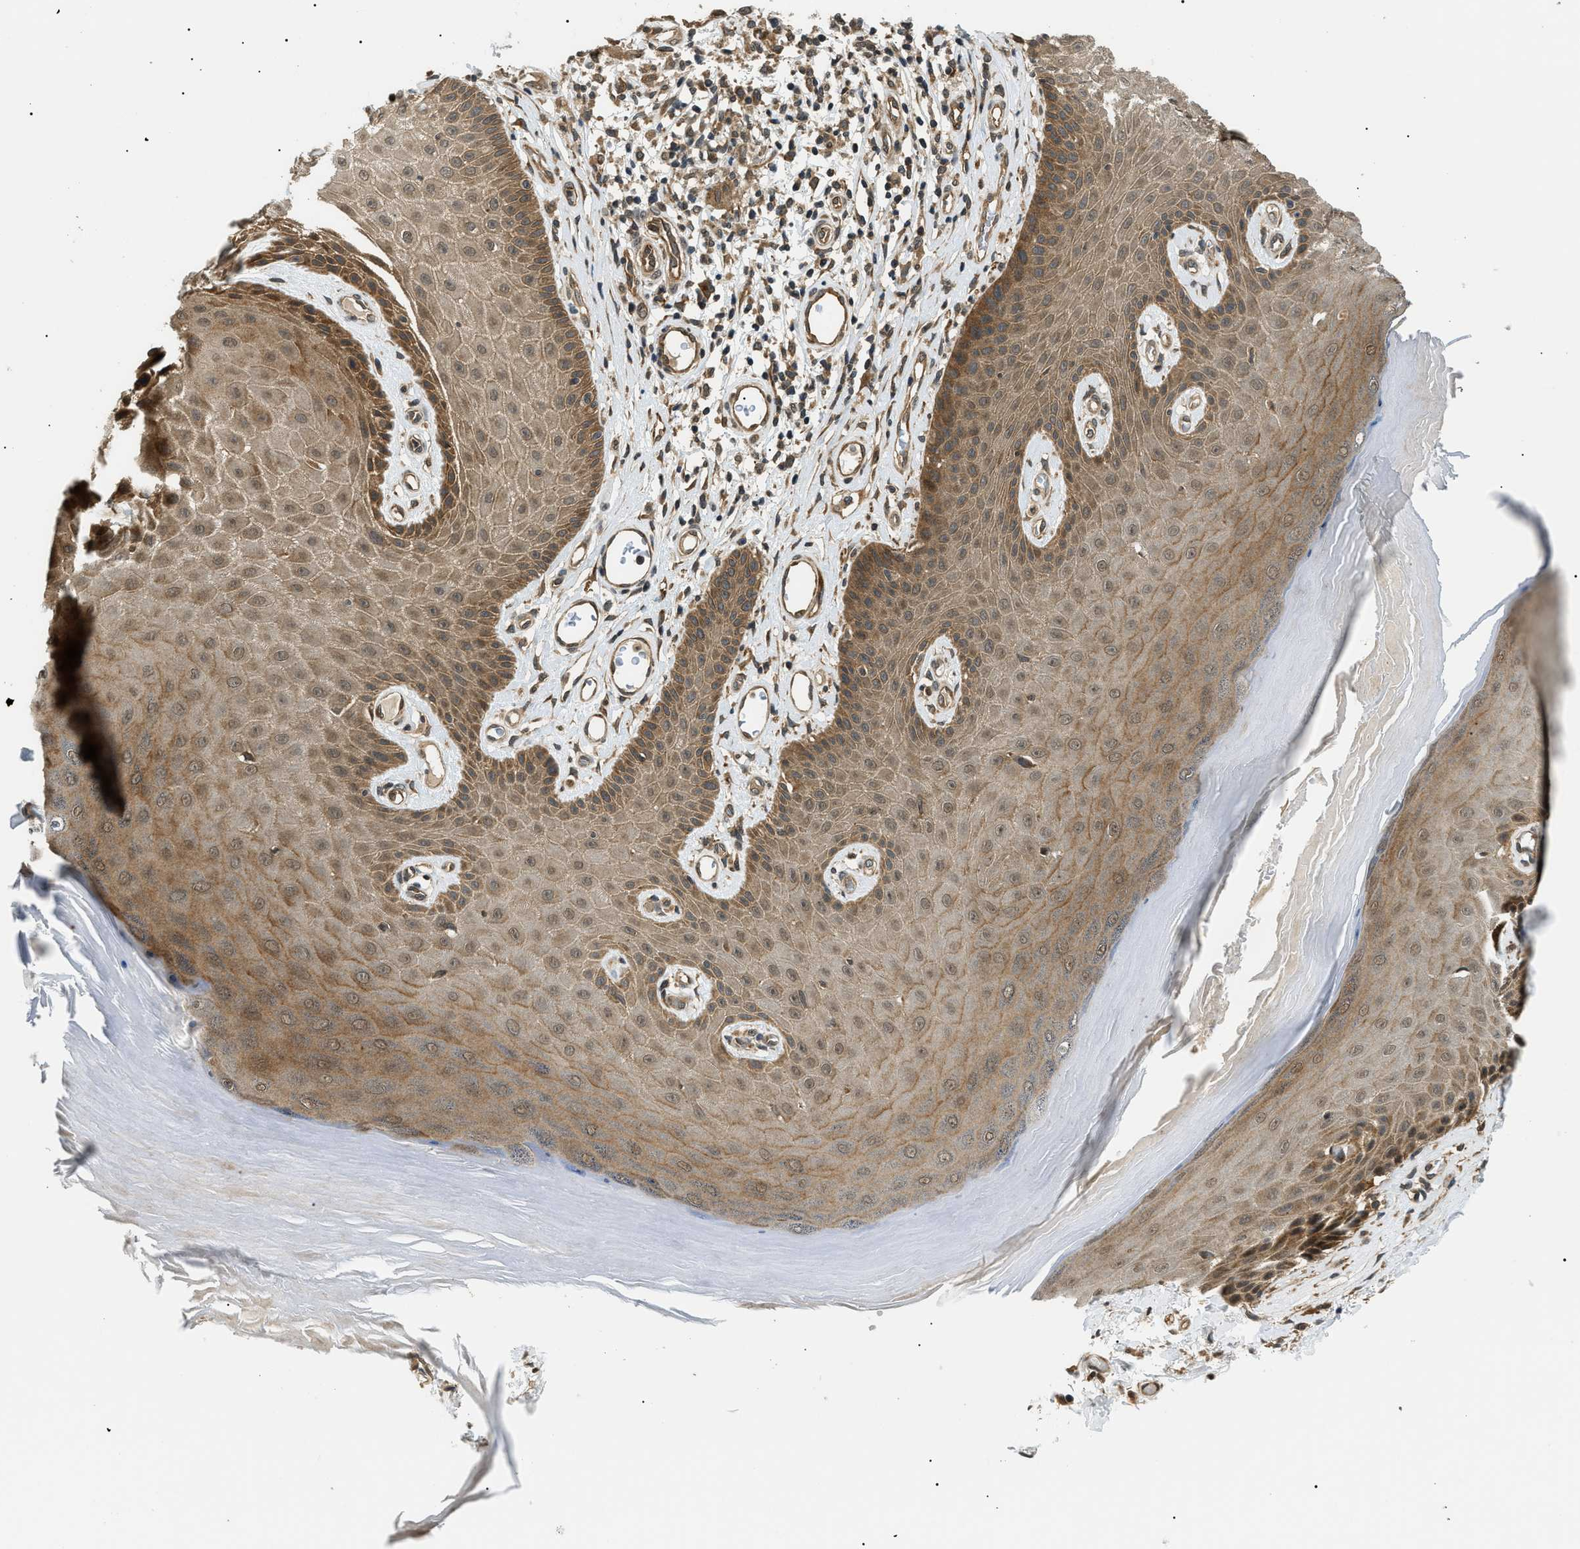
{"staining": {"intensity": "moderate", "quantity": ">75%", "location": "cytoplasmic/membranous,nuclear"}, "tissue": "skin", "cell_type": "Epidermal cells", "image_type": "normal", "snomed": [{"axis": "morphology", "description": "Normal tissue, NOS"}, {"axis": "topography", "description": "Vulva"}], "caption": "IHC micrograph of benign human skin stained for a protein (brown), which shows medium levels of moderate cytoplasmic/membranous,nuclear expression in approximately >75% of epidermal cells.", "gene": "ATP6AP1", "patient": {"sex": "female", "age": 73}}